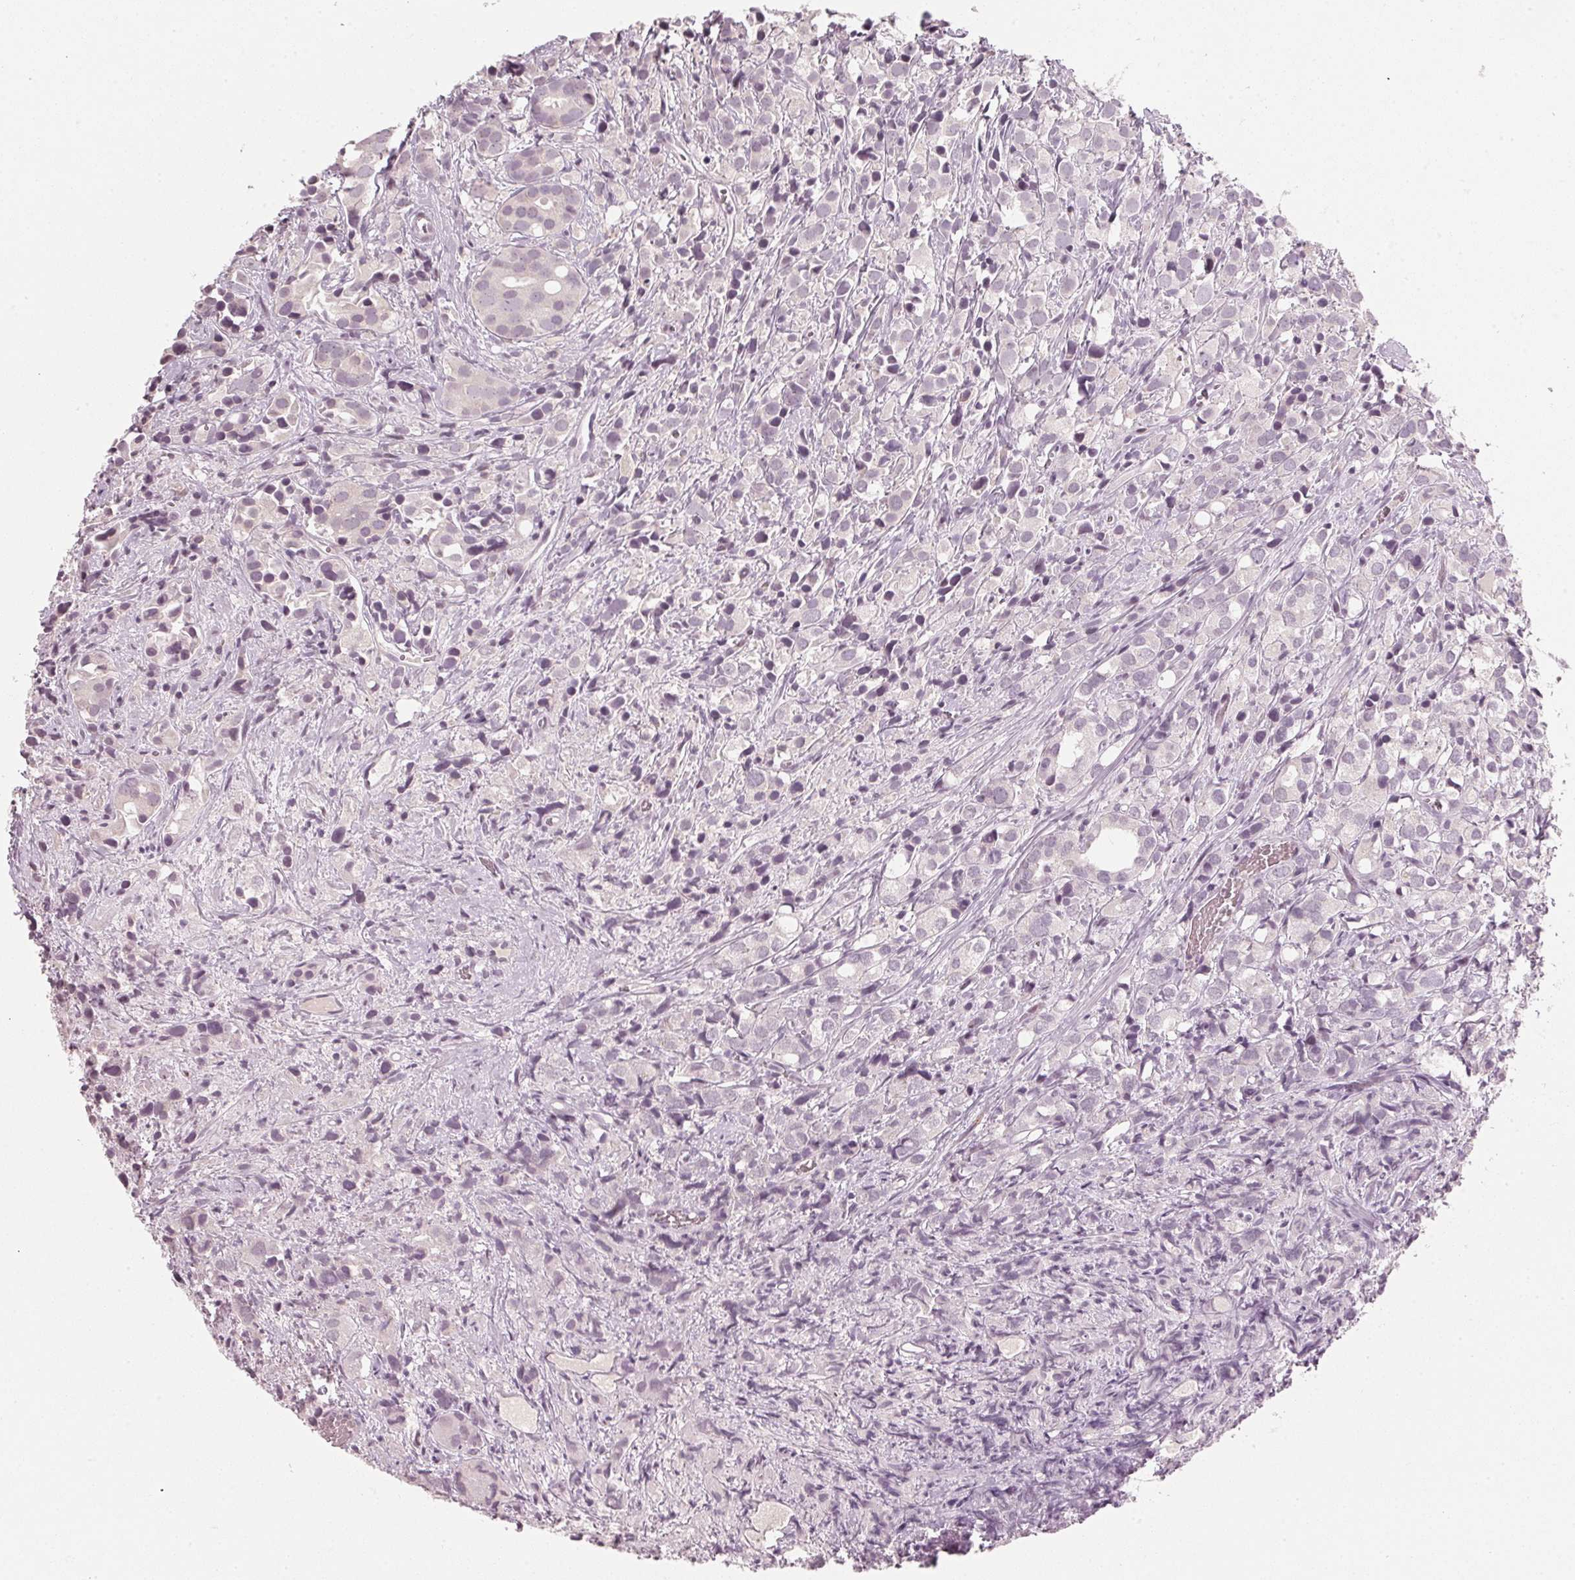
{"staining": {"intensity": "negative", "quantity": "none", "location": "none"}, "tissue": "prostate cancer", "cell_type": "Tumor cells", "image_type": "cancer", "snomed": [{"axis": "morphology", "description": "Adenocarcinoma, High grade"}, {"axis": "topography", "description": "Prostate"}], "caption": "Image shows no protein positivity in tumor cells of prostate cancer (adenocarcinoma (high-grade)) tissue.", "gene": "SFRP4", "patient": {"sex": "male", "age": 86}}